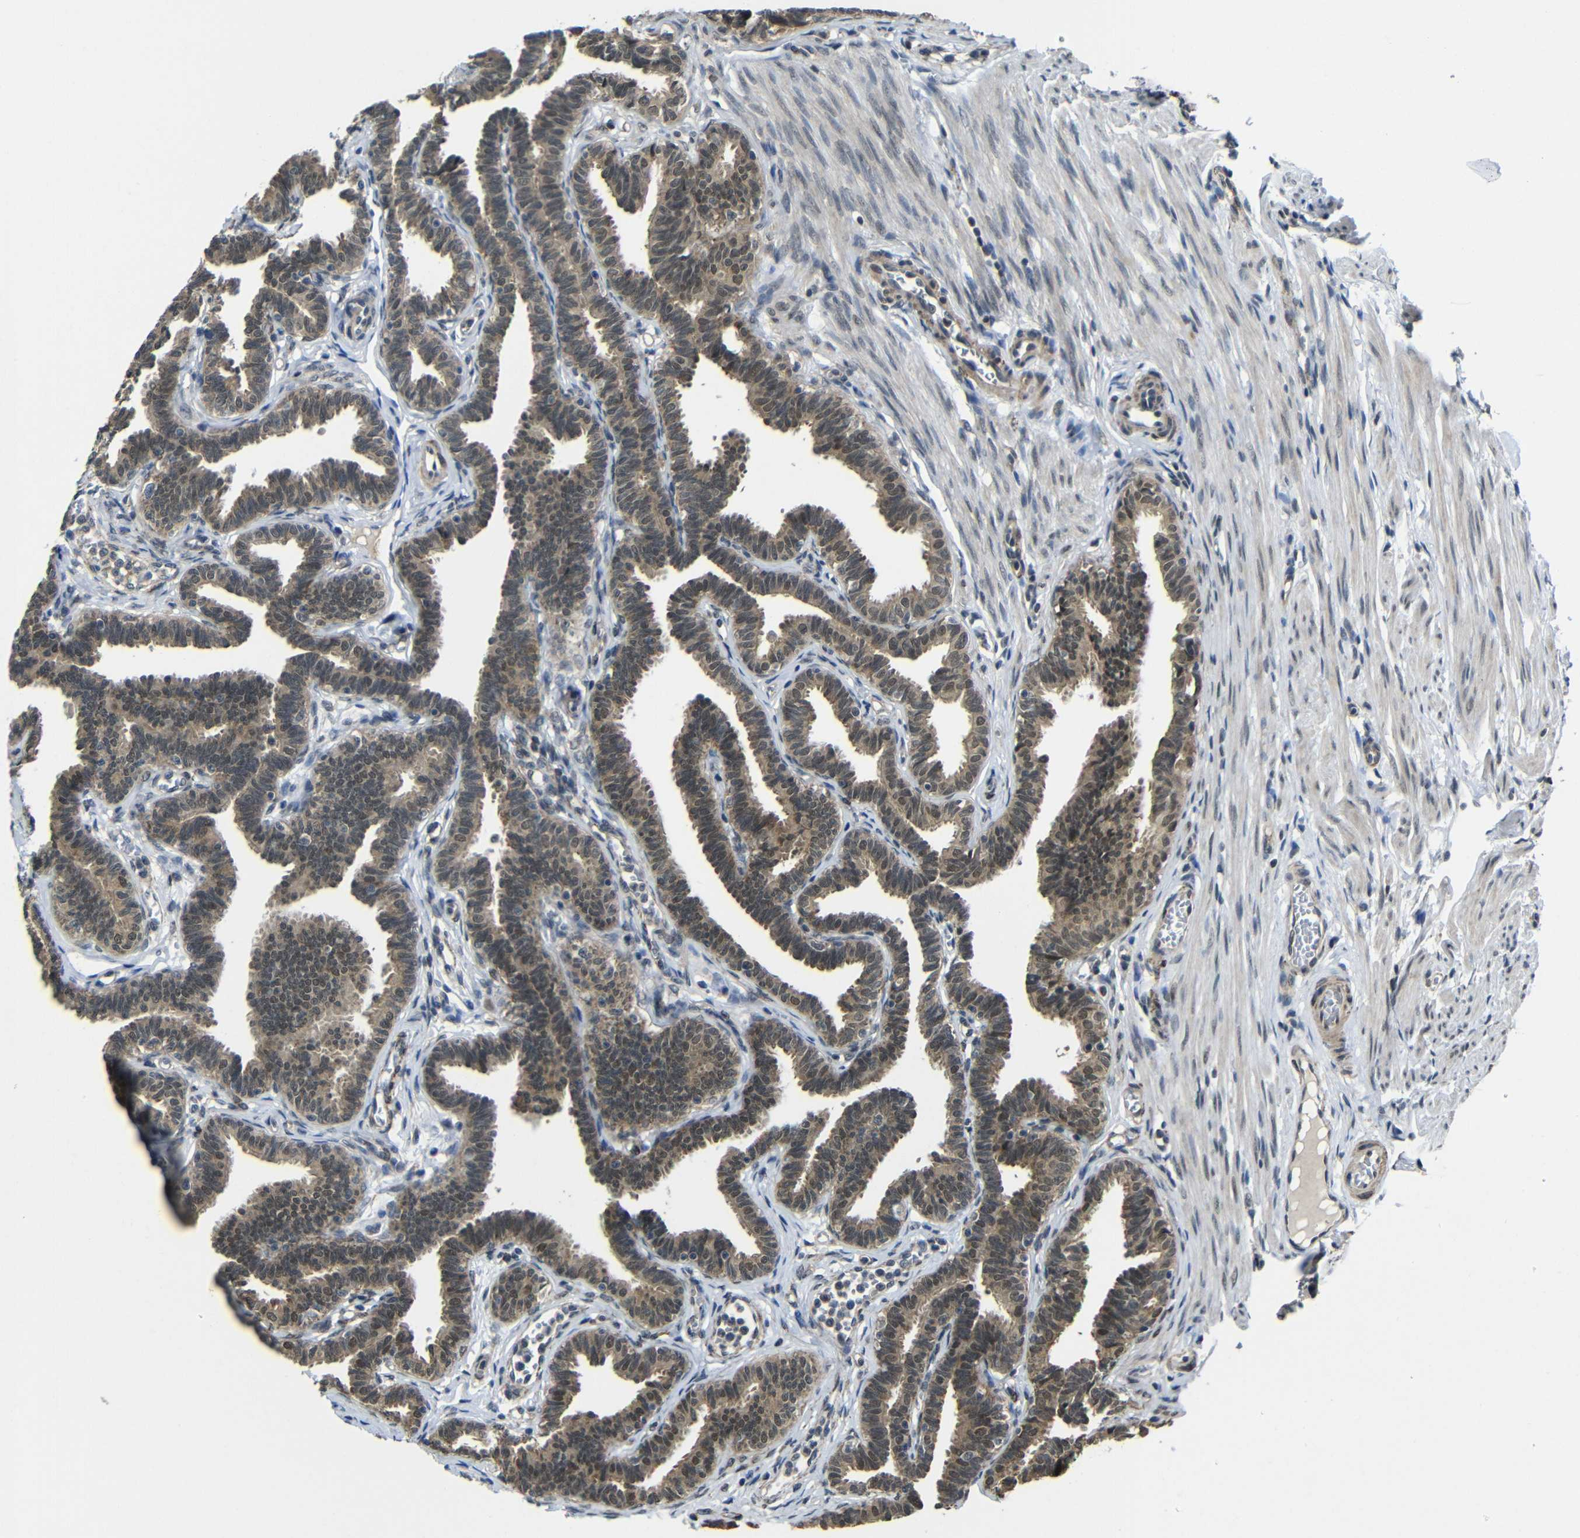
{"staining": {"intensity": "moderate", "quantity": ">75%", "location": "cytoplasmic/membranous,nuclear"}, "tissue": "fallopian tube", "cell_type": "Glandular cells", "image_type": "normal", "snomed": [{"axis": "morphology", "description": "Normal tissue, NOS"}, {"axis": "topography", "description": "Fallopian tube"}, {"axis": "topography", "description": "Ovary"}], "caption": "Protein analysis of normal fallopian tube exhibits moderate cytoplasmic/membranous,nuclear staining in approximately >75% of glandular cells. (IHC, brightfield microscopy, high magnification).", "gene": "FAM172A", "patient": {"sex": "female", "age": 23}}